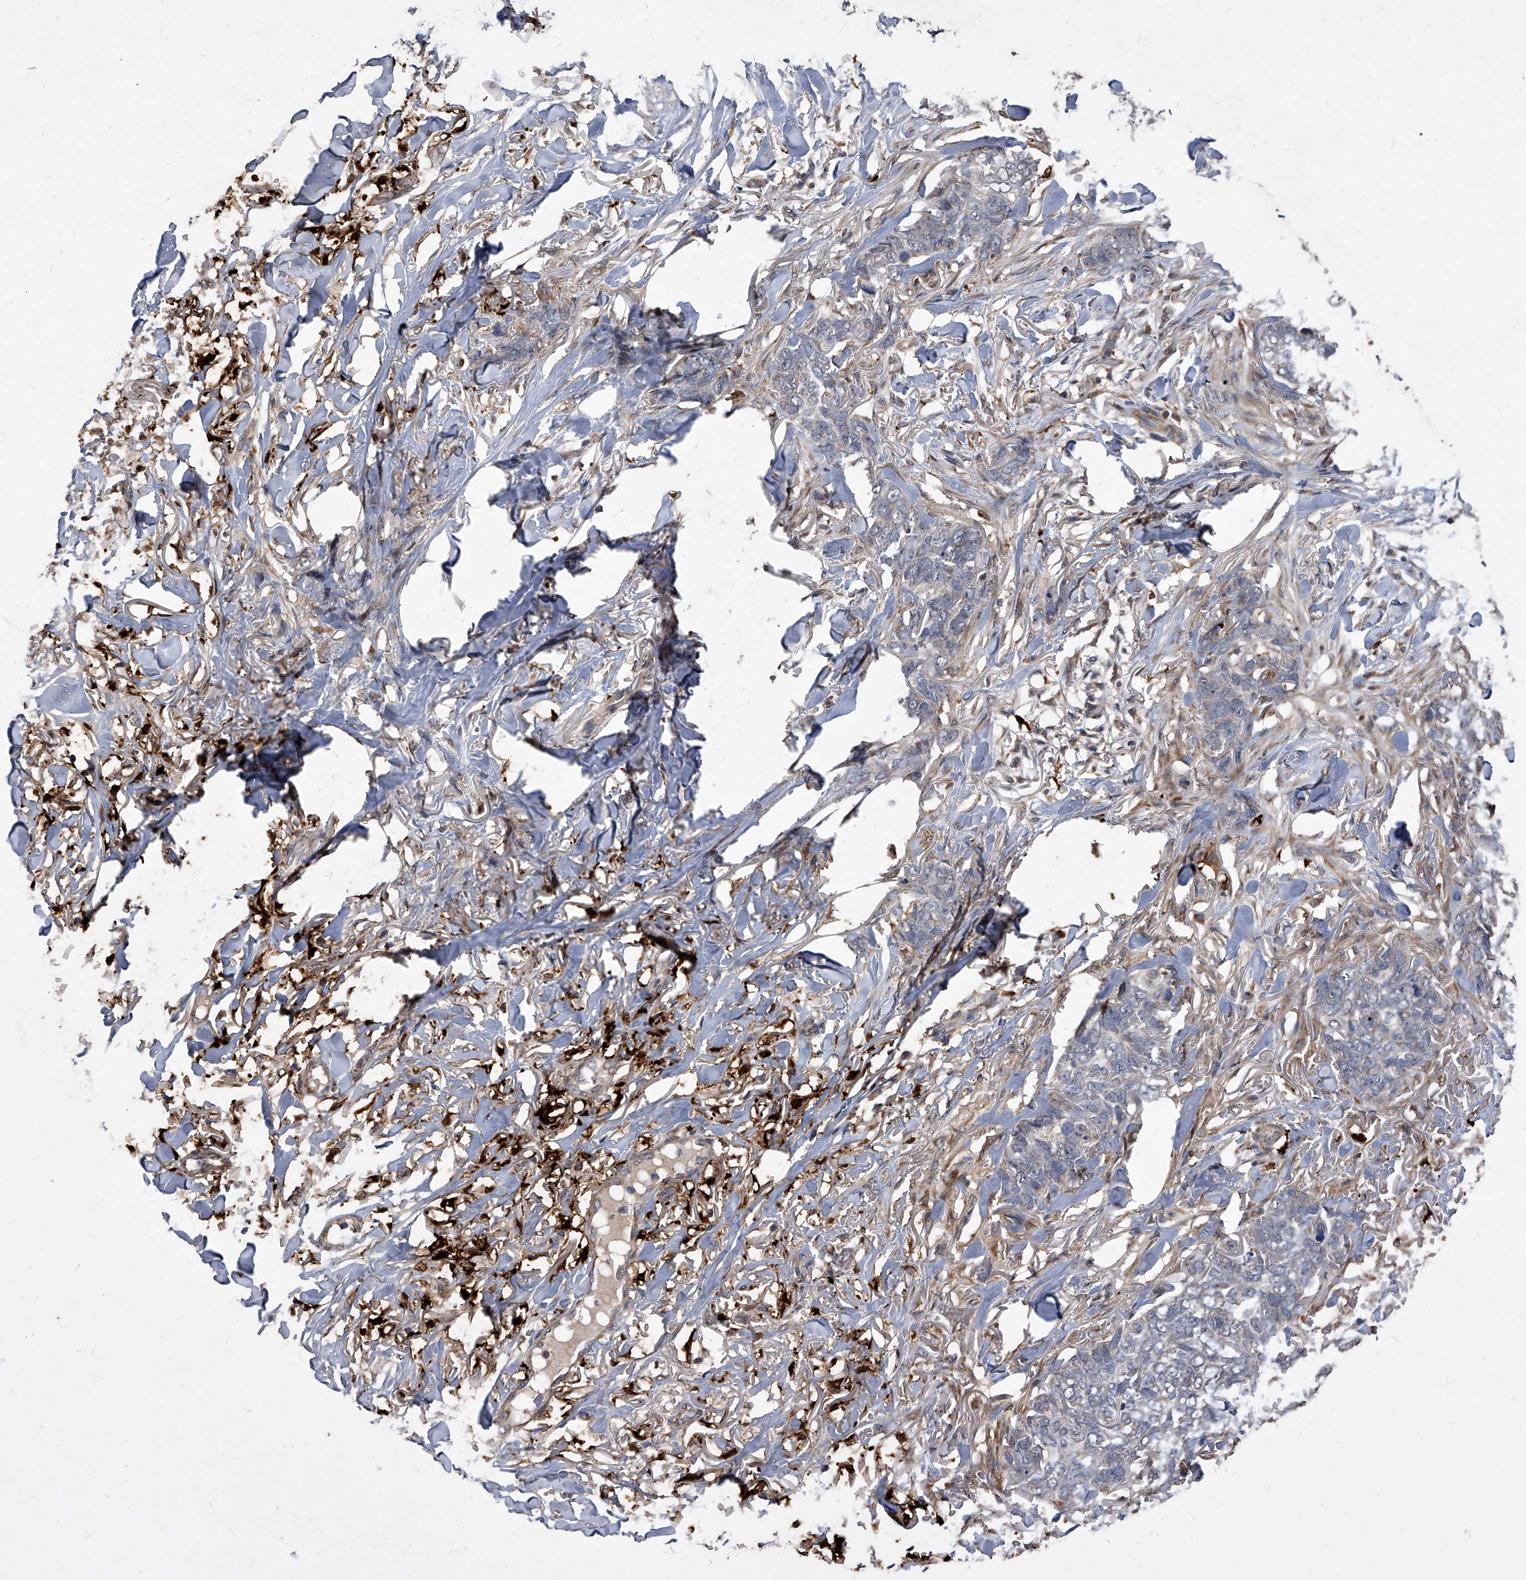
{"staining": {"intensity": "negative", "quantity": "none", "location": "none"}, "tissue": "skin cancer", "cell_type": "Tumor cells", "image_type": "cancer", "snomed": [{"axis": "morphology", "description": "Normal tissue, NOS"}, {"axis": "morphology", "description": "Basal cell carcinoma"}, {"axis": "topography", "description": "Skin"}], "caption": "This micrograph is of skin basal cell carcinoma stained with immunohistochemistry (IHC) to label a protein in brown with the nuclei are counter-stained blue. There is no expression in tumor cells.", "gene": "SOBP", "patient": {"sex": "male", "age": 77}}